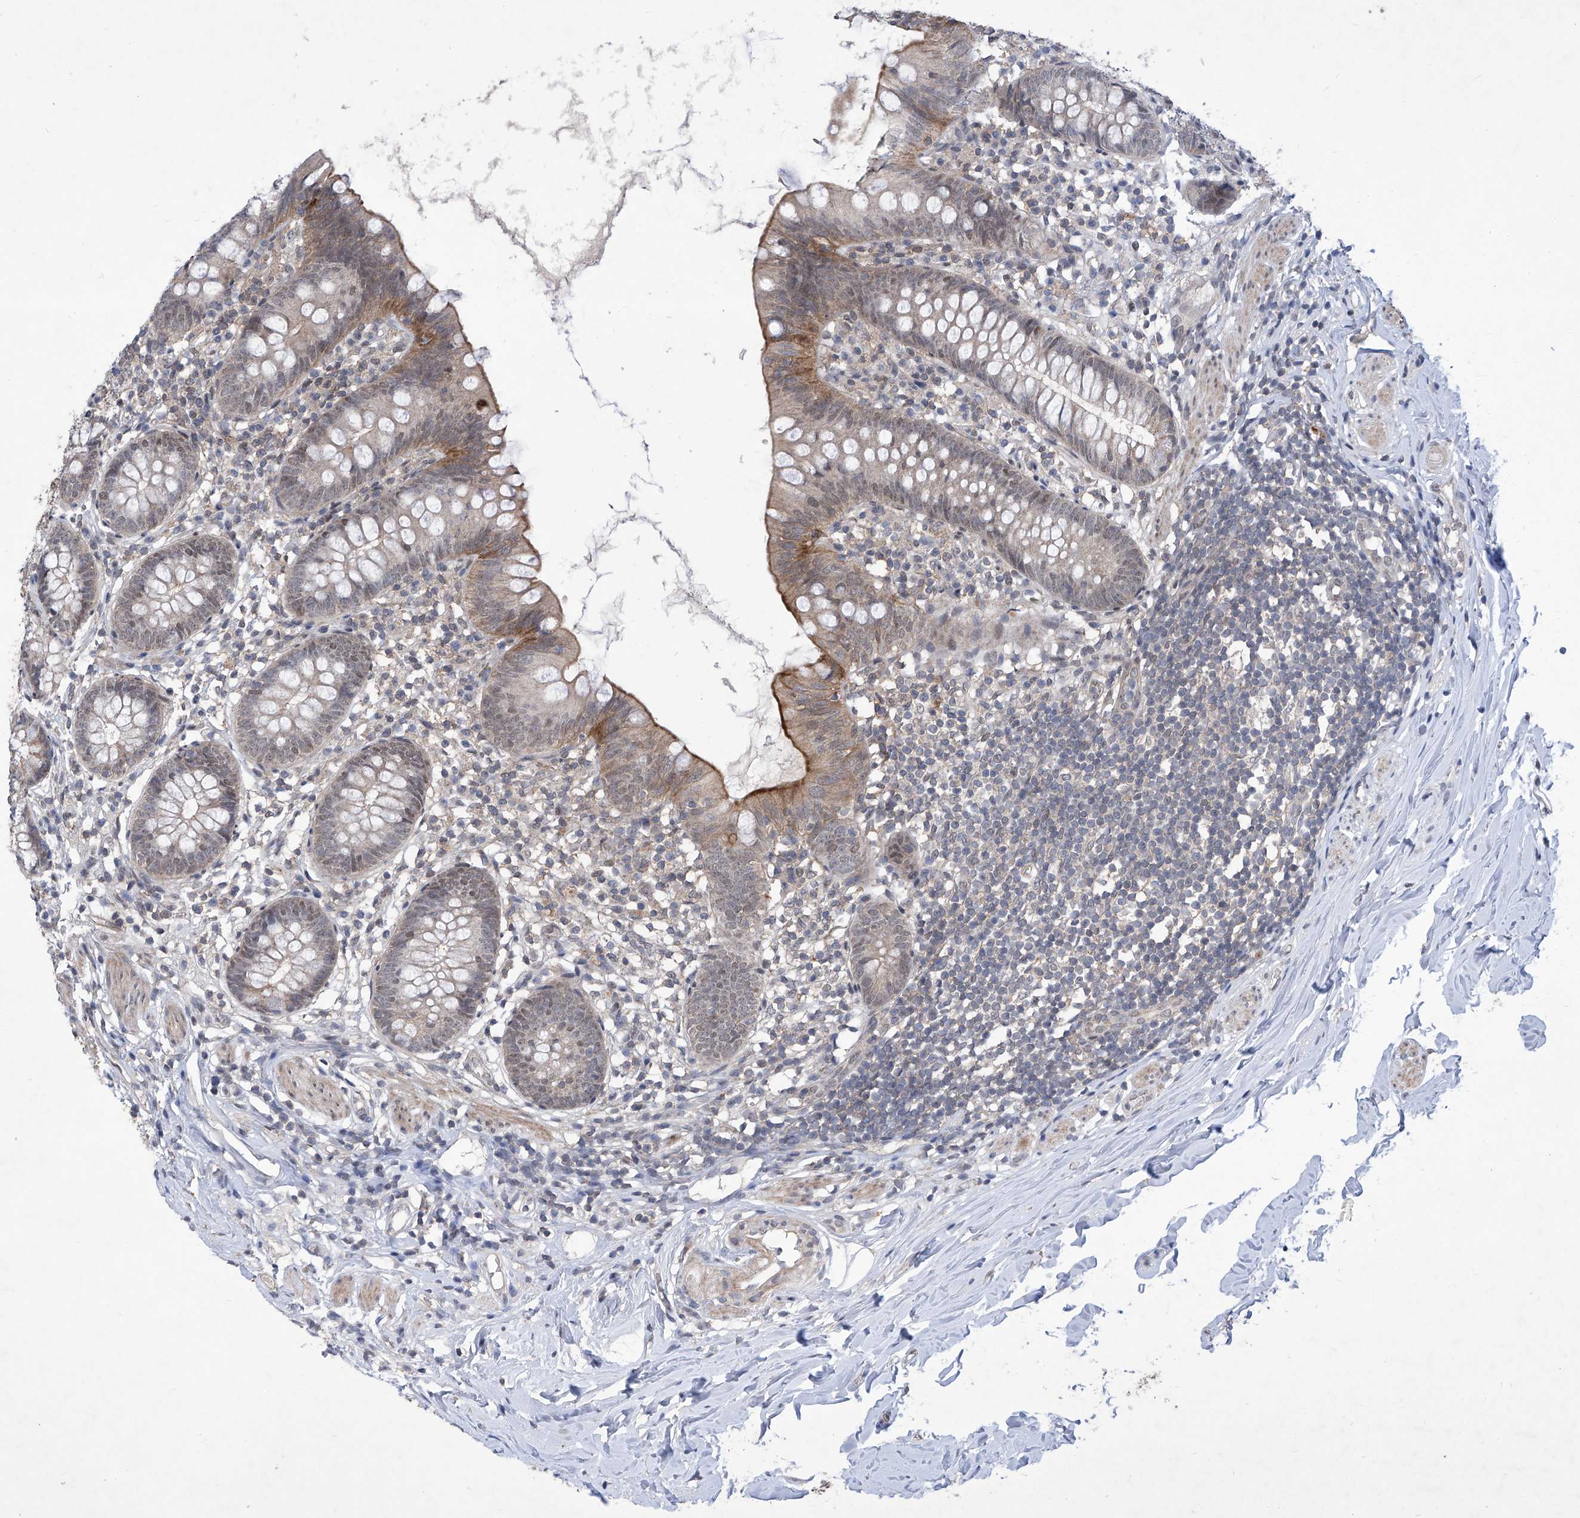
{"staining": {"intensity": "moderate", "quantity": "25%-75%", "location": "cytoplasmic/membranous"}, "tissue": "appendix", "cell_type": "Glandular cells", "image_type": "normal", "snomed": [{"axis": "morphology", "description": "Normal tissue, NOS"}, {"axis": "topography", "description": "Appendix"}], "caption": "This micrograph reveals IHC staining of unremarkable human appendix, with medium moderate cytoplasmic/membranous staining in about 25%-75% of glandular cells.", "gene": "KIFC2", "patient": {"sex": "female", "age": 62}}